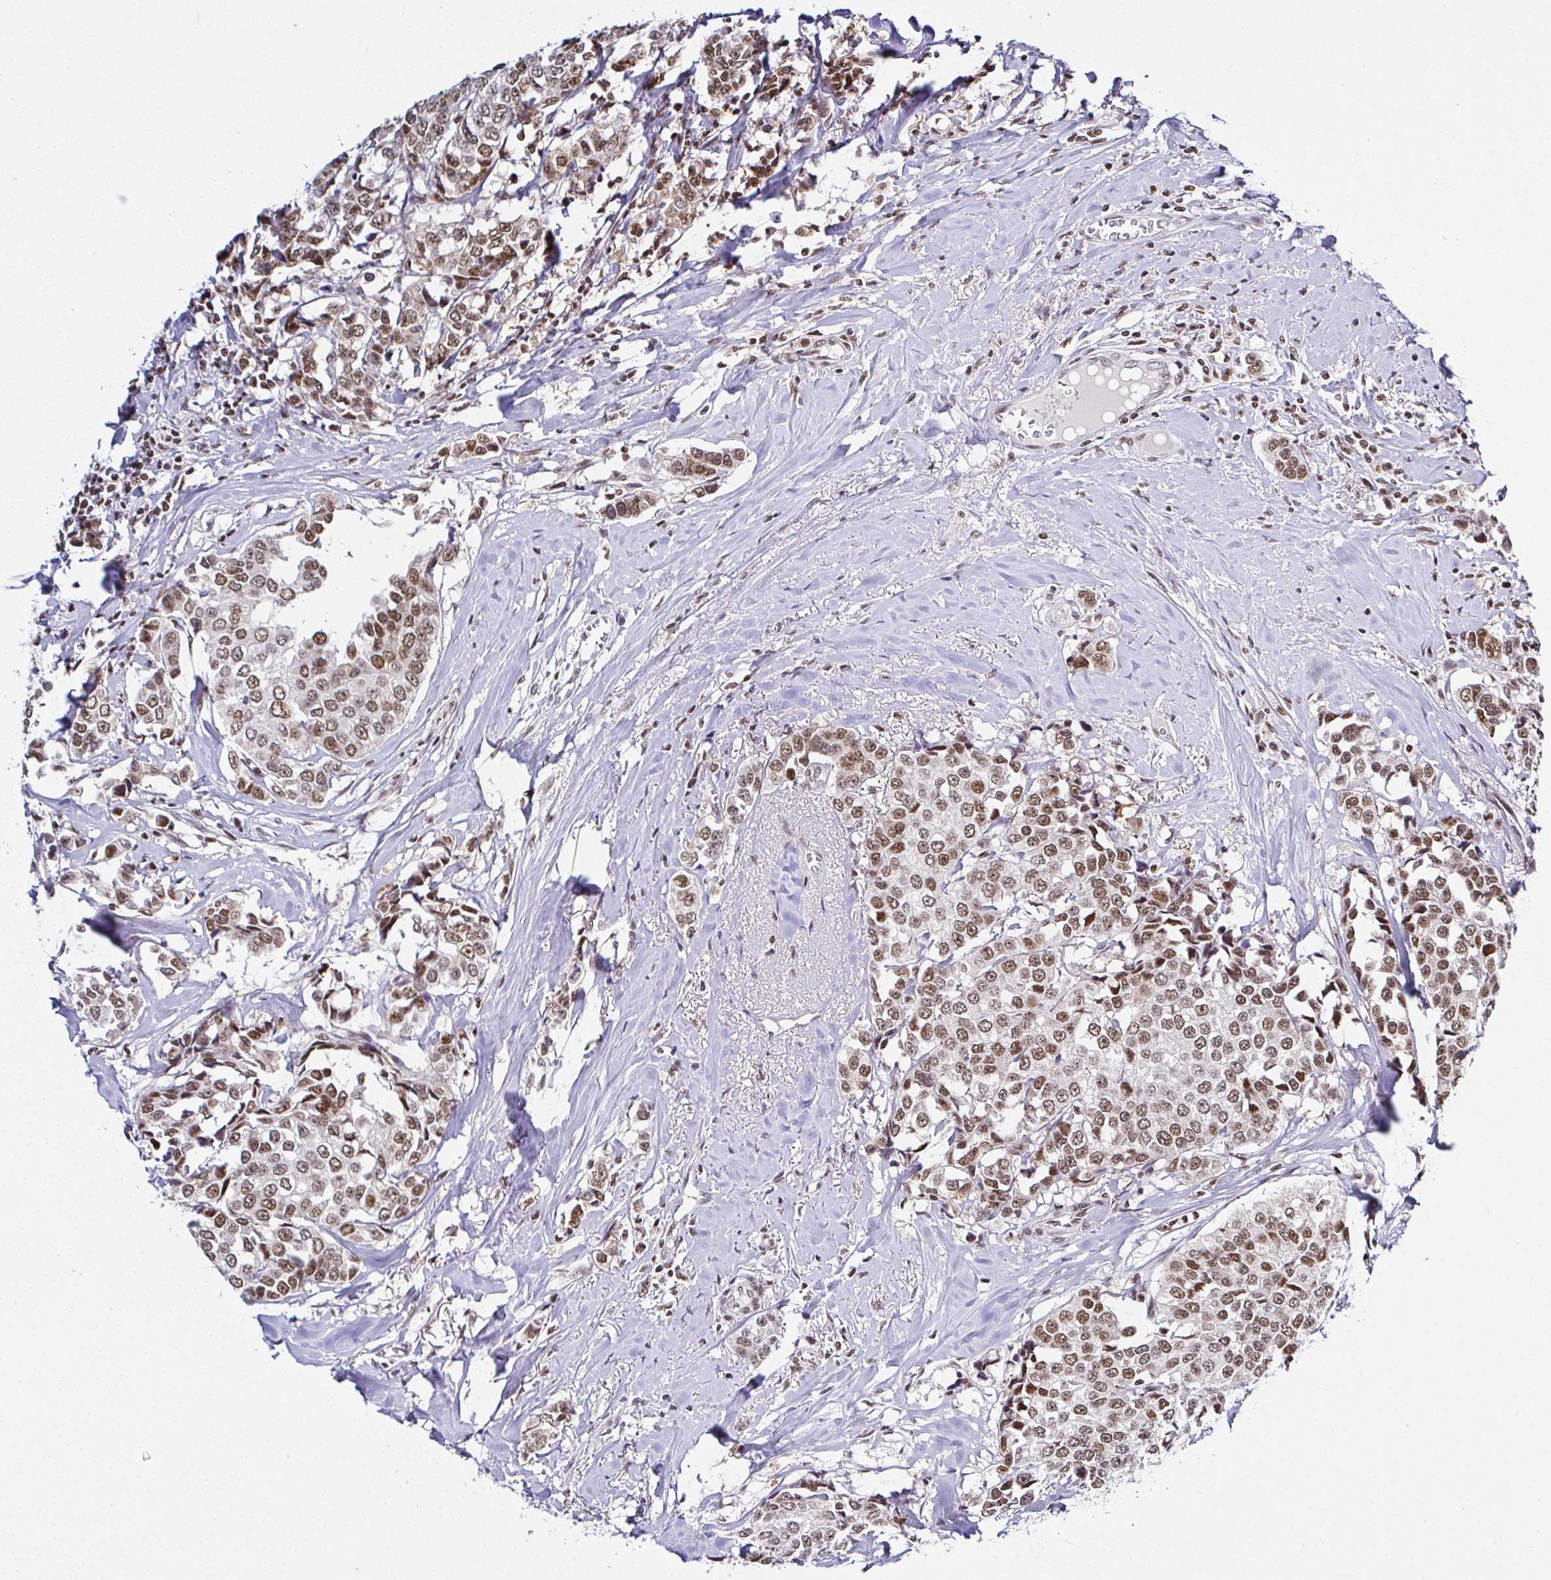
{"staining": {"intensity": "moderate", "quantity": ">75%", "location": "nuclear"}, "tissue": "breast cancer", "cell_type": "Tumor cells", "image_type": "cancer", "snomed": [{"axis": "morphology", "description": "Duct carcinoma"}, {"axis": "topography", "description": "Breast"}], "caption": "Protein expression analysis of human breast cancer (infiltrating ductal carcinoma) reveals moderate nuclear expression in approximately >75% of tumor cells.", "gene": "DR1", "patient": {"sex": "female", "age": 80}}